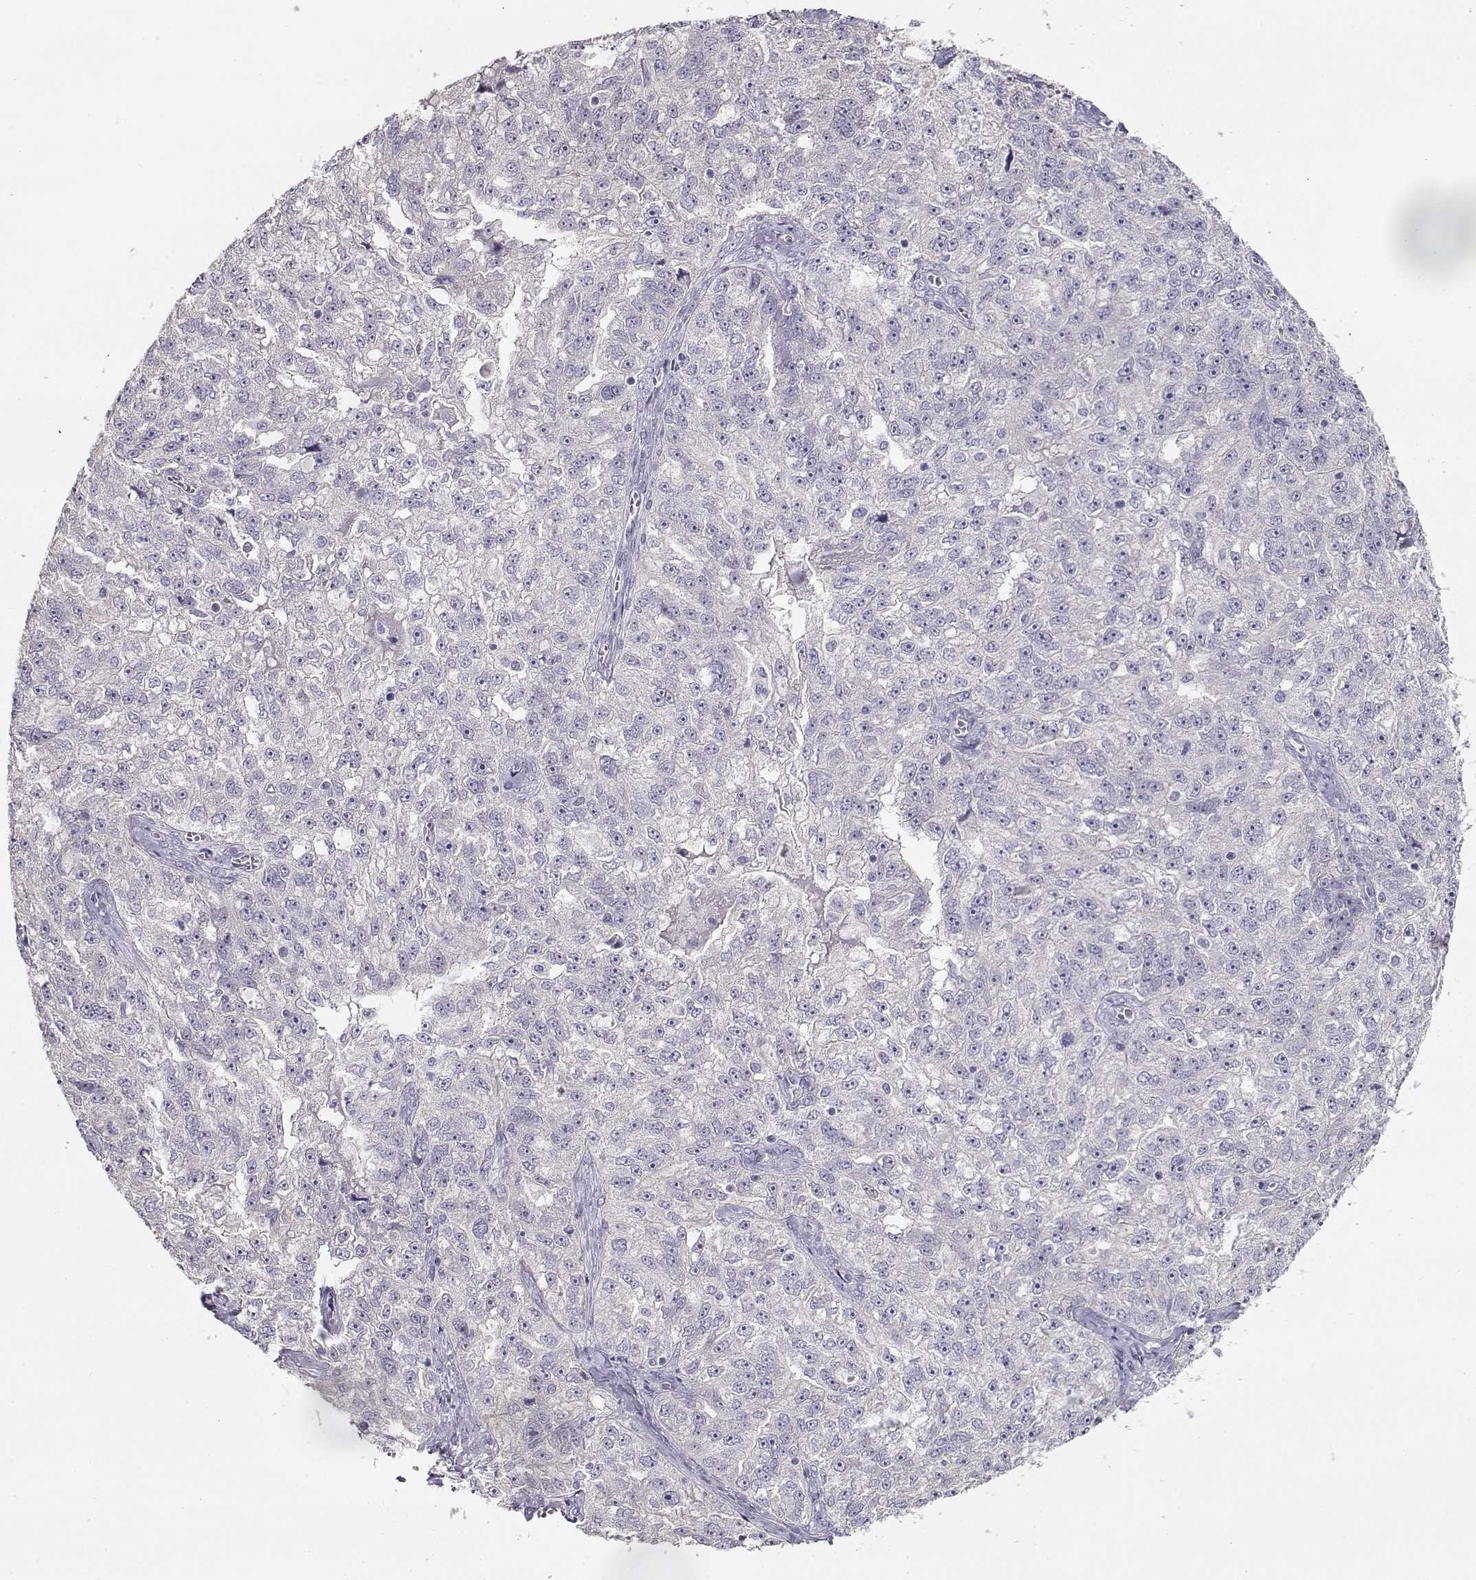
{"staining": {"intensity": "negative", "quantity": "none", "location": "none"}, "tissue": "ovarian cancer", "cell_type": "Tumor cells", "image_type": "cancer", "snomed": [{"axis": "morphology", "description": "Cystadenocarcinoma, serous, NOS"}, {"axis": "topography", "description": "Ovary"}], "caption": "Immunohistochemical staining of ovarian cancer (serous cystadenocarcinoma) displays no significant expression in tumor cells.", "gene": "GLIPR1L2", "patient": {"sex": "female", "age": 51}}